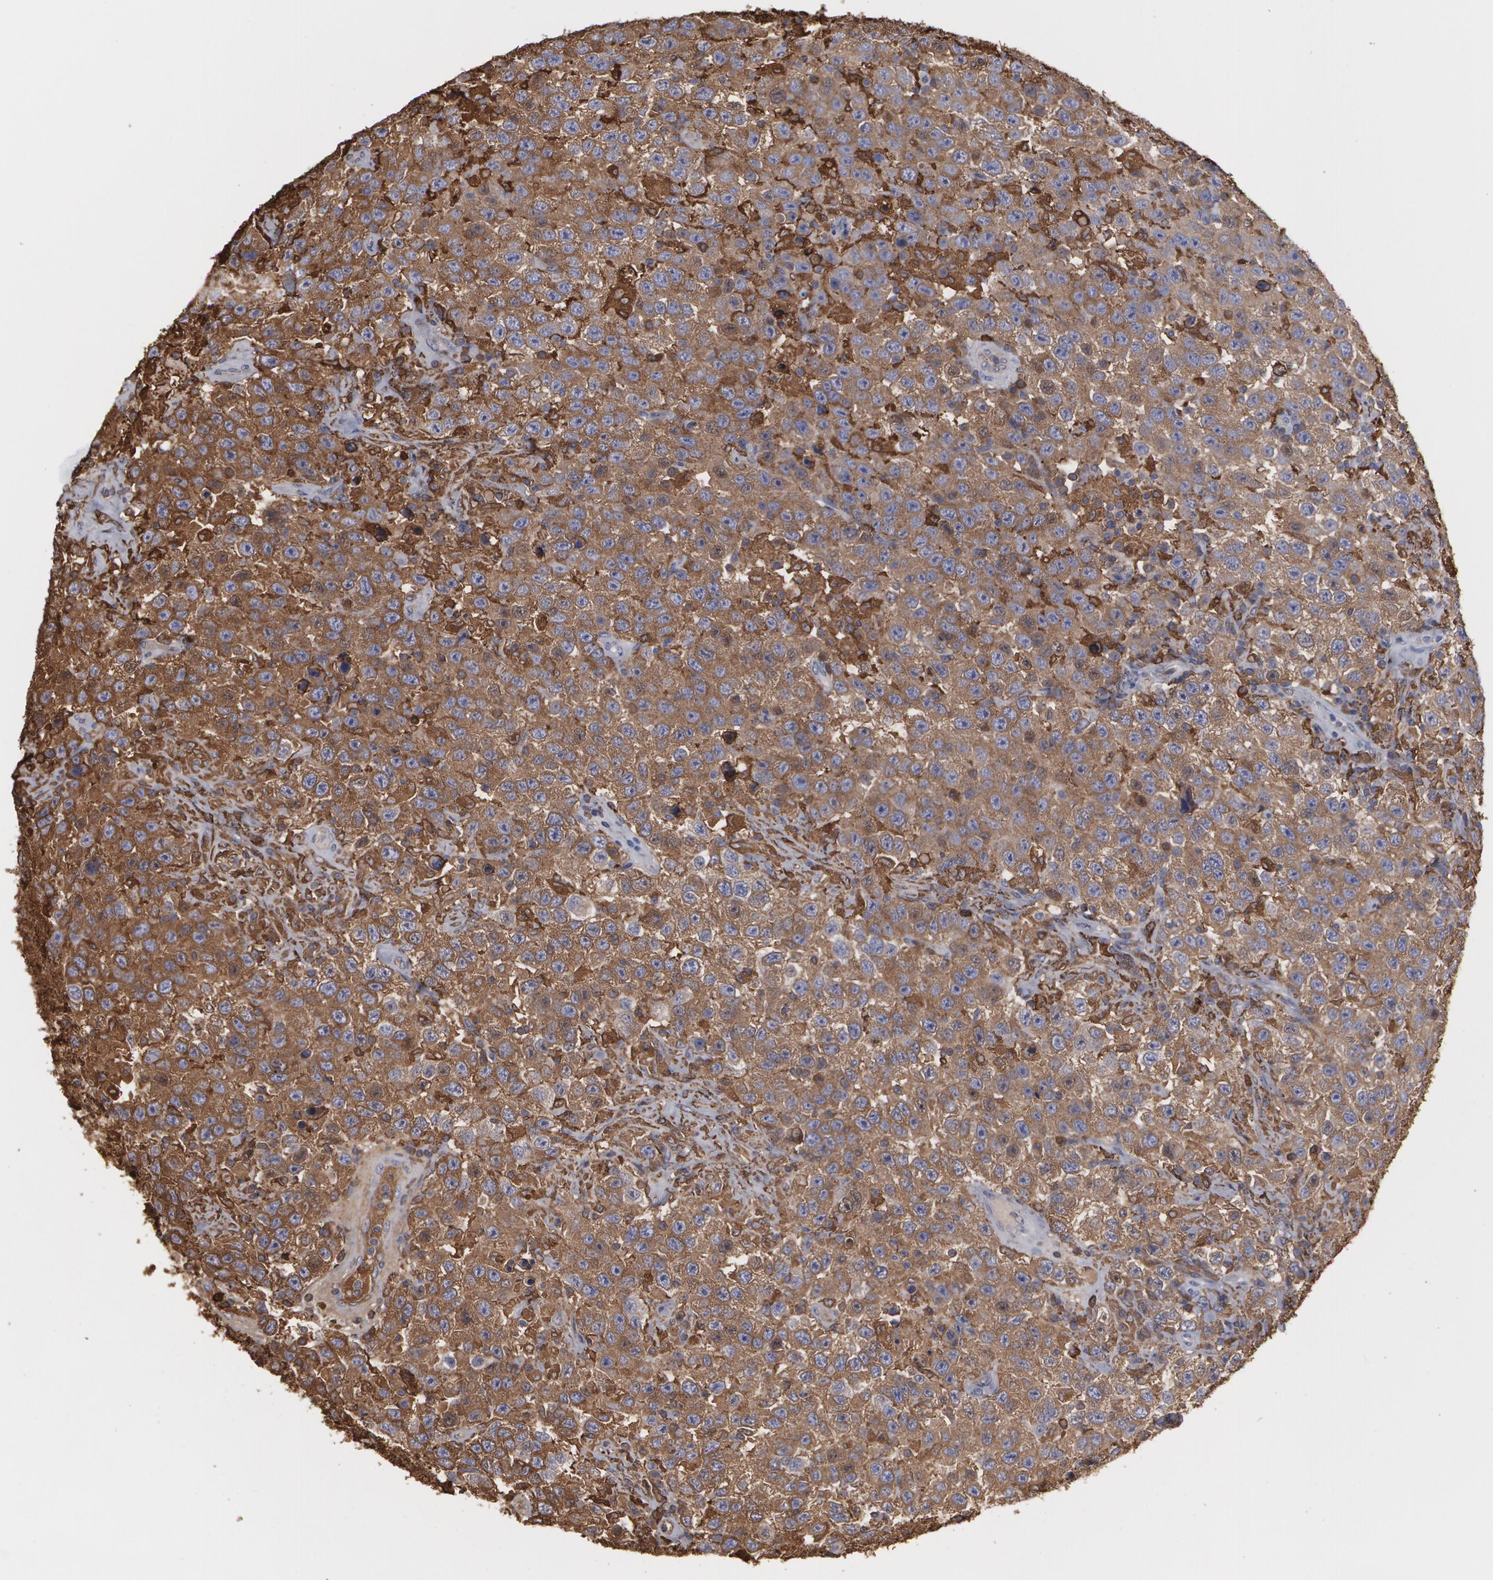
{"staining": {"intensity": "strong", "quantity": ">75%", "location": "cytoplasmic/membranous"}, "tissue": "testis cancer", "cell_type": "Tumor cells", "image_type": "cancer", "snomed": [{"axis": "morphology", "description": "Seminoma, NOS"}, {"axis": "topography", "description": "Testis"}], "caption": "Immunohistochemistry photomicrograph of testis seminoma stained for a protein (brown), which displays high levels of strong cytoplasmic/membranous expression in approximately >75% of tumor cells.", "gene": "ODC1", "patient": {"sex": "male", "age": 41}}